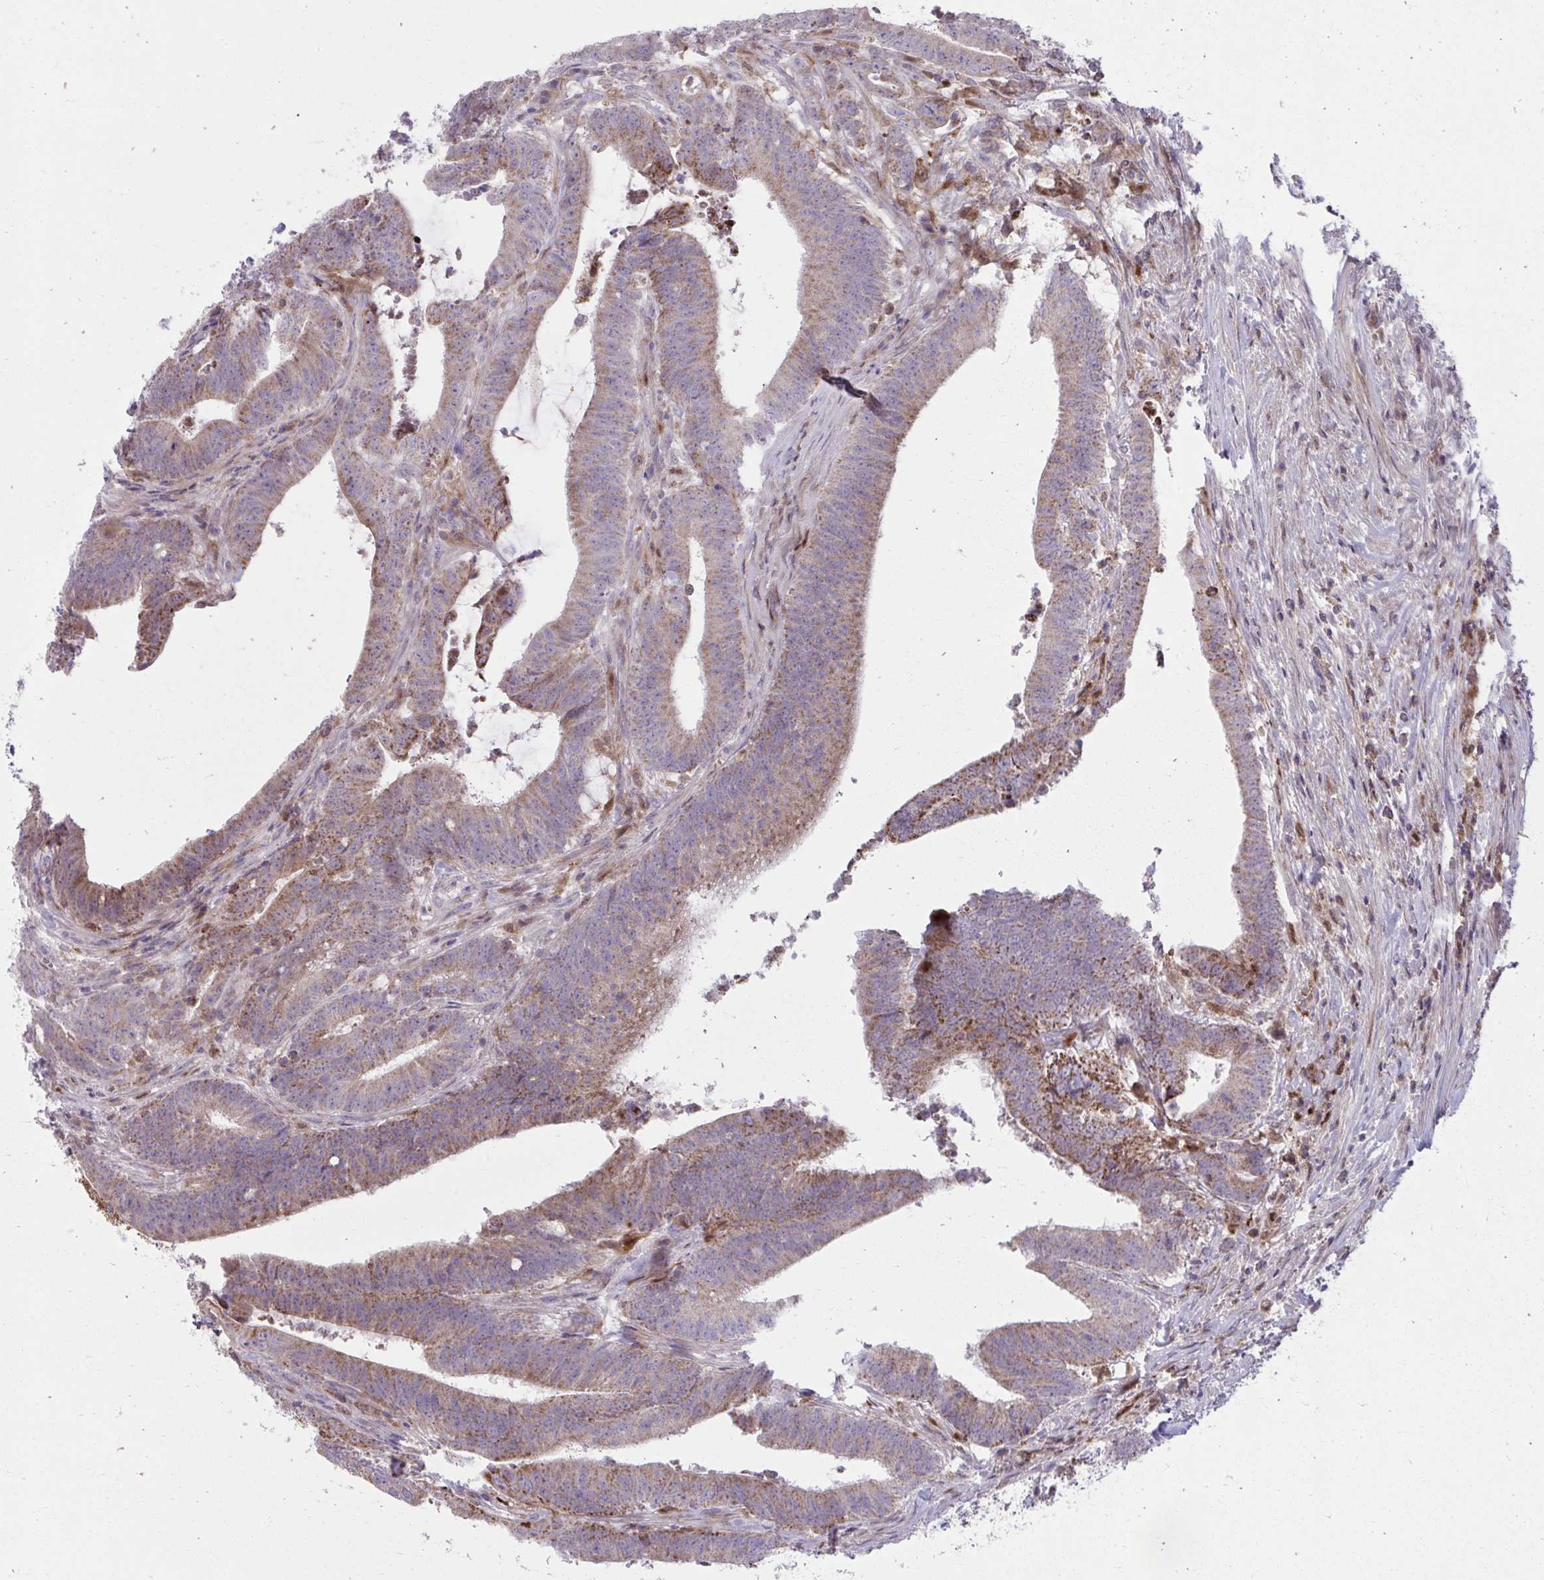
{"staining": {"intensity": "moderate", "quantity": ">75%", "location": "cytoplasmic/membranous"}, "tissue": "colorectal cancer", "cell_type": "Tumor cells", "image_type": "cancer", "snomed": [{"axis": "morphology", "description": "Adenocarcinoma, NOS"}, {"axis": "topography", "description": "Colon"}], "caption": "Immunohistochemical staining of colorectal cancer shows moderate cytoplasmic/membranous protein positivity in about >75% of tumor cells.", "gene": "C16orf54", "patient": {"sex": "female", "age": 43}}